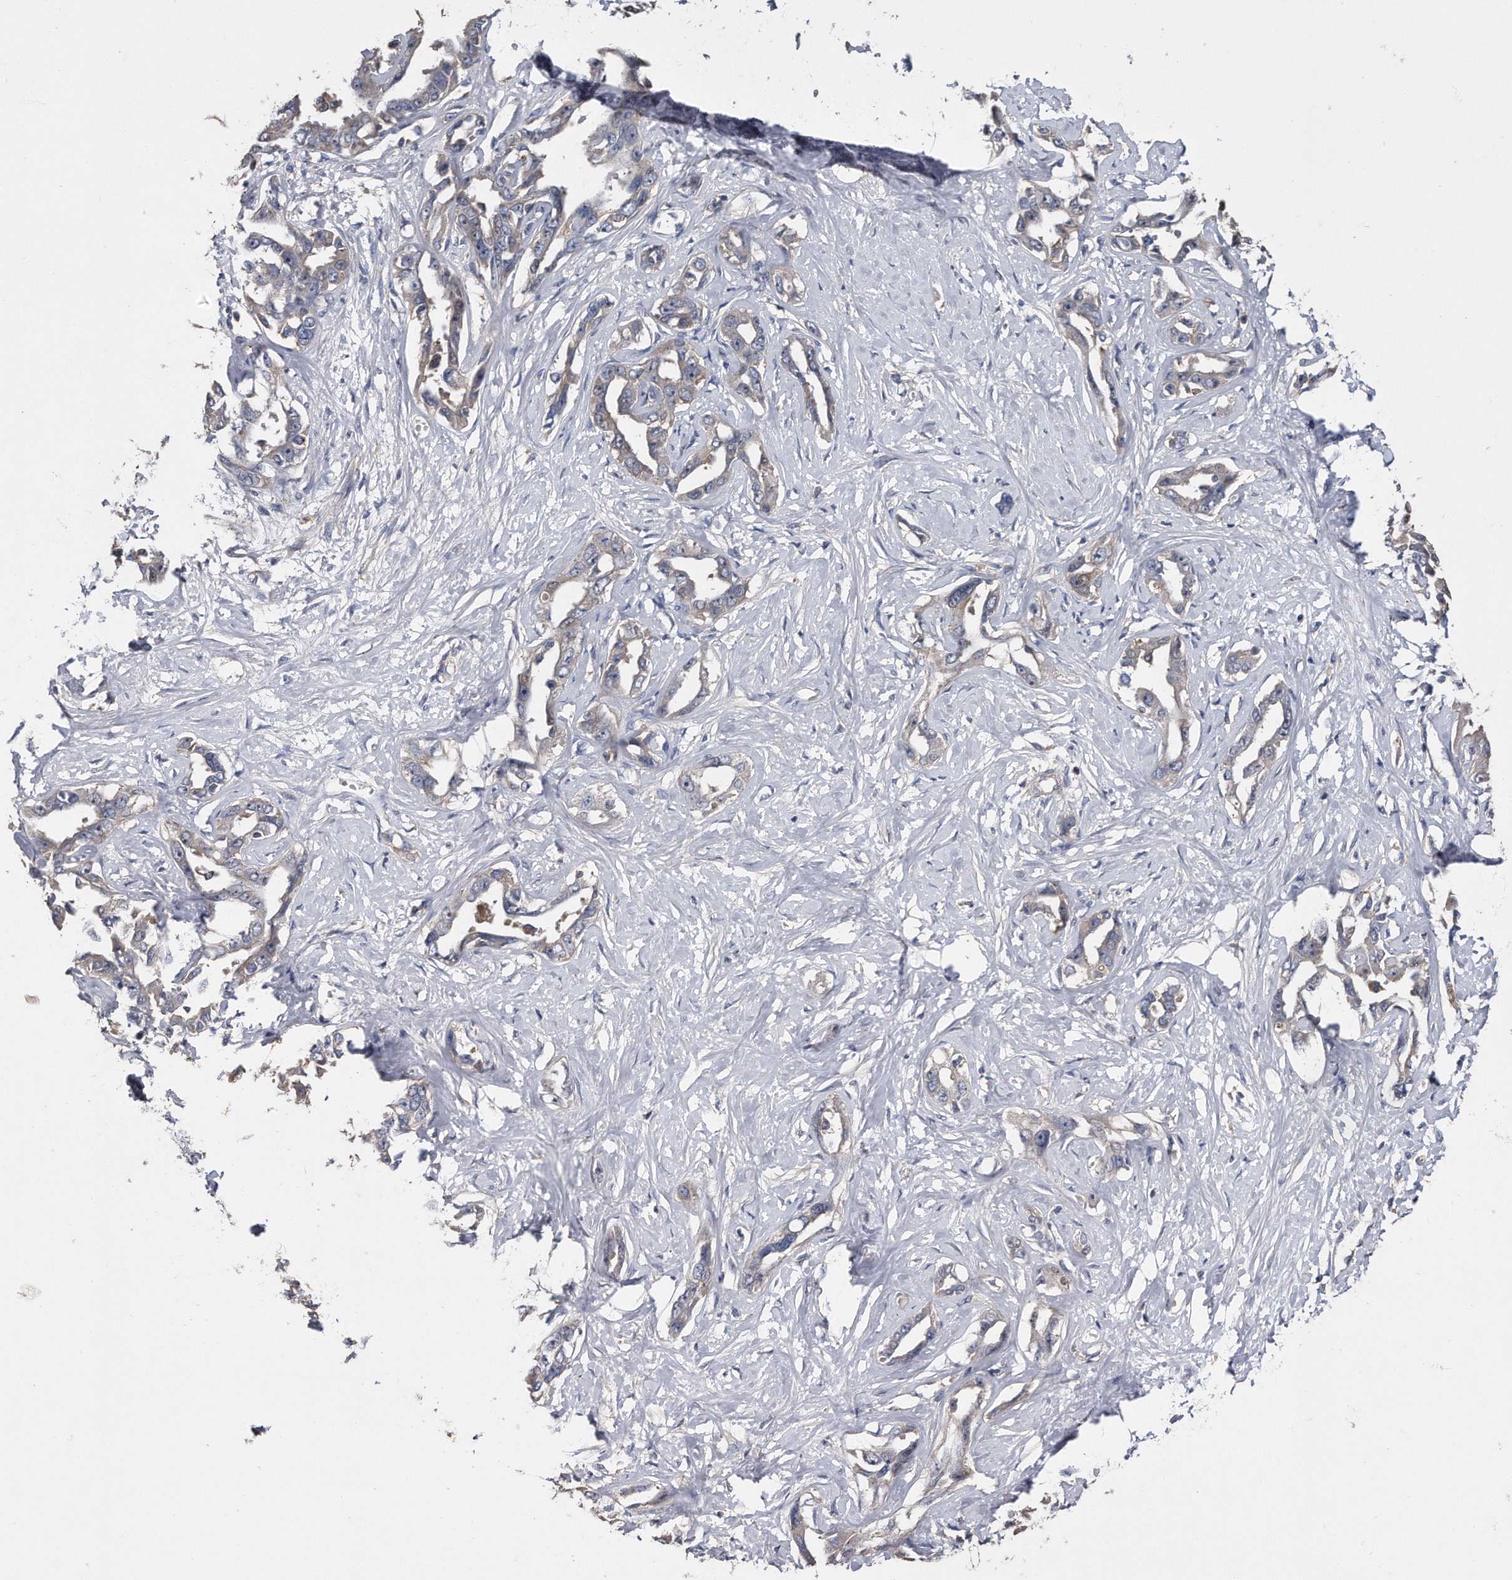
{"staining": {"intensity": "weak", "quantity": "<25%", "location": "cytoplasmic/membranous"}, "tissue": "liver cancer", "cell_type": "Tumor cells", "image_type": "cancer", "snomed": [{"axis": "morphology", "description": "Cholangiocarcinoma"}, {"axis": "topography", "description": "Liver"}], "caption": "IHC of human liver cancer exhibits no expression in tumor cells. (Stains: DAB IHC with hematoxylin counter stain, Microscopy: brightfield microscopy at high magnification).", "gene": "KCND3", "patient": {"sex": "male", "age": 59}}